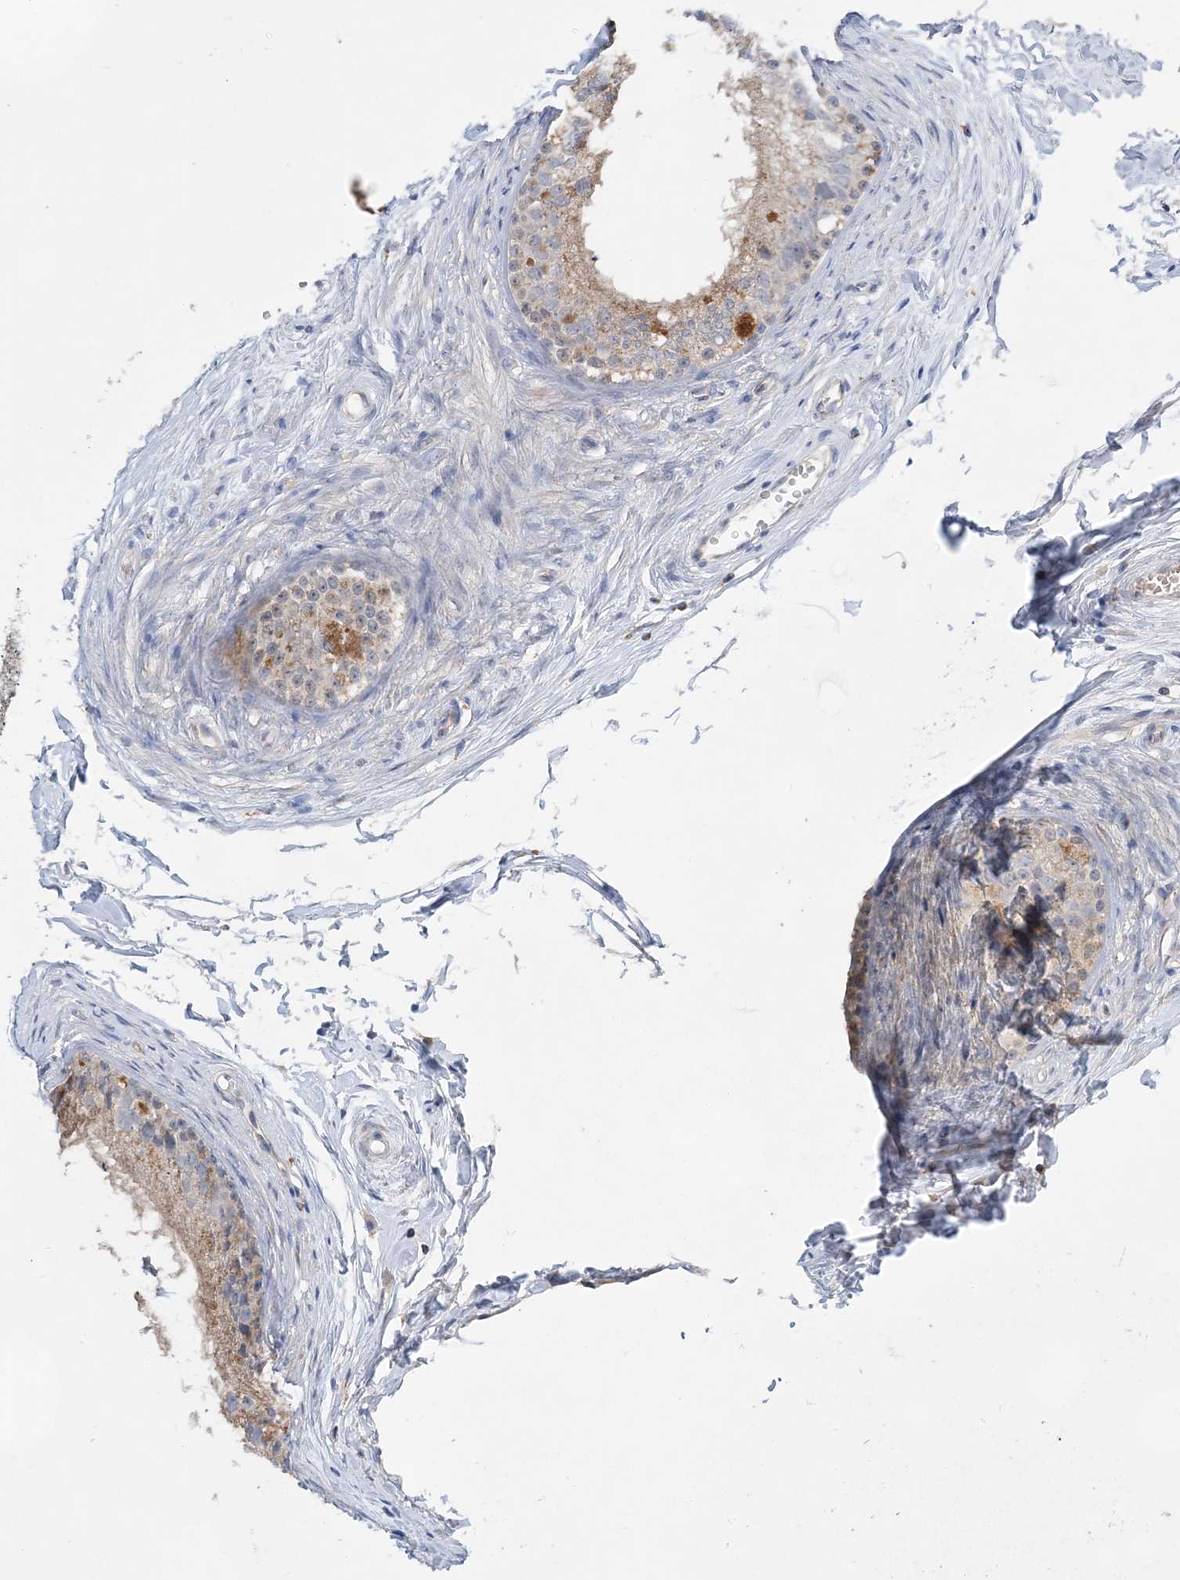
{"staining": {"intensity": "moderate", "quantity": "<25%", "location": "cytoplasmic/membranous"}, "tissue": "epididymis", "cell_type": "Glandular cells", "image_type": "normal", "snomed": [{"axis": "morphology", "description": "Normal tissue, NOS"}, {"axis": "topography", "description": "Epididymis"}], "caption": "A high-resolution micrograph shows immunohistochemistry staining of unremarkable epididymis, which displays moderate cytoplasmic/membranous staining in about <25% of glandular cells. (Stains: DAB in brown, nuclei in blue, Microscopy: brightfield microscopy at high magnification).", "gene": "TRAPPC13", "patient": {"sex": "male", "age": 56}}